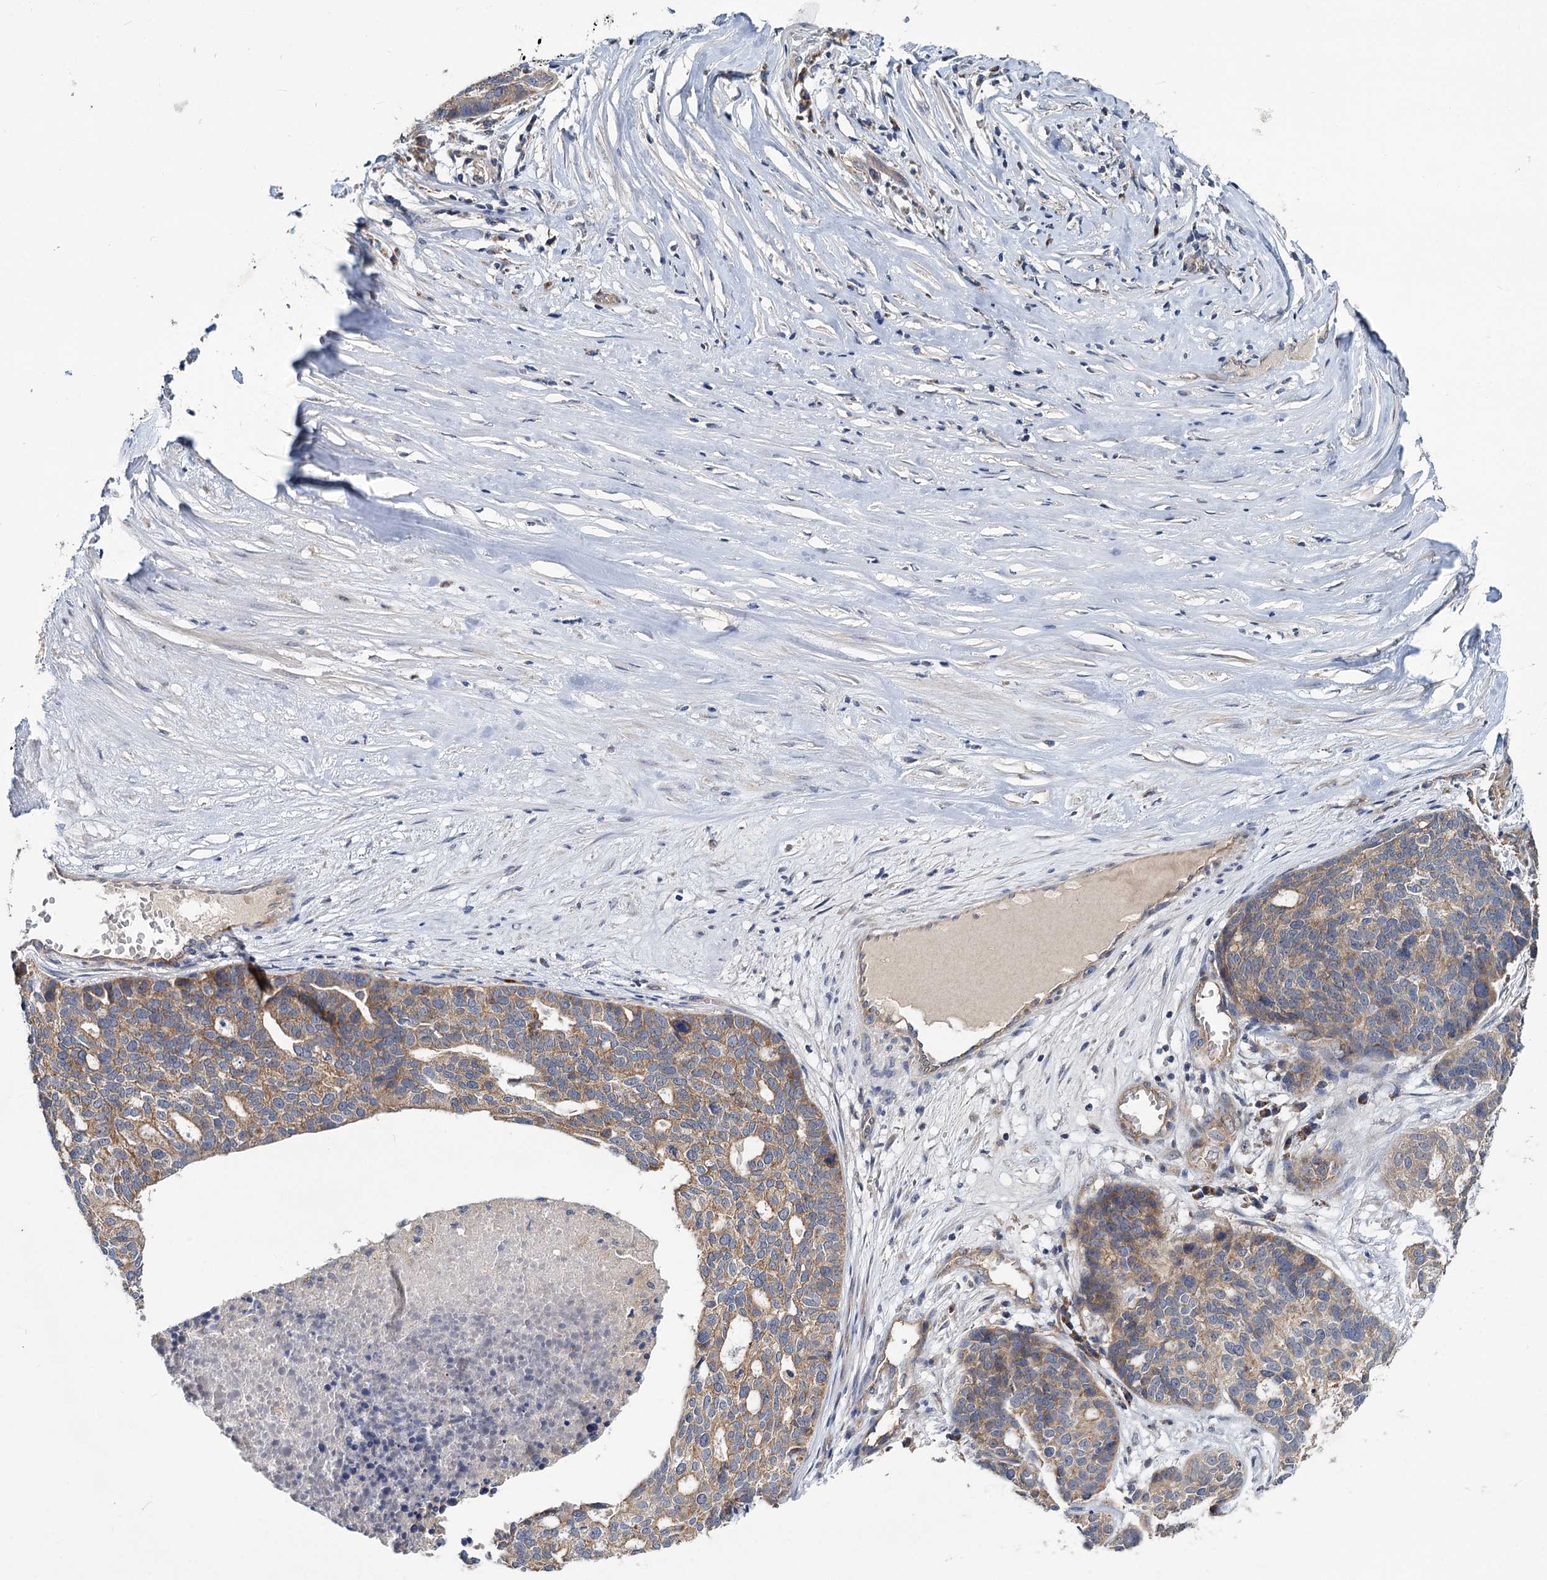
{"staining": {"intensity": "moderate", "quantity": ">75%", "location": "cytoplasmic/membranous"}, "tissue": "ovarian cancer", "cell_type": "Tumor cells", "image_type": "cancer", "snomed": [{"axis": "morphology", "description": "Cystadenocarcinoma, serous, NOS"}, {"axis": "topography", "description": "Ovary"}], "caption": "IHC micrograph of neoplastic tissue: ovarian cancer (serous cystadenocarcinoma) stained using immunohistochemistry shows medium levels of moderate protein expression localized specifically in the cytoplasmic/membranous of tumor cells, appearing as a cytoplasmic/membranous brown color.", "gene": "DYNC2H1", "patient": {"sex": "female", "age": 59}}